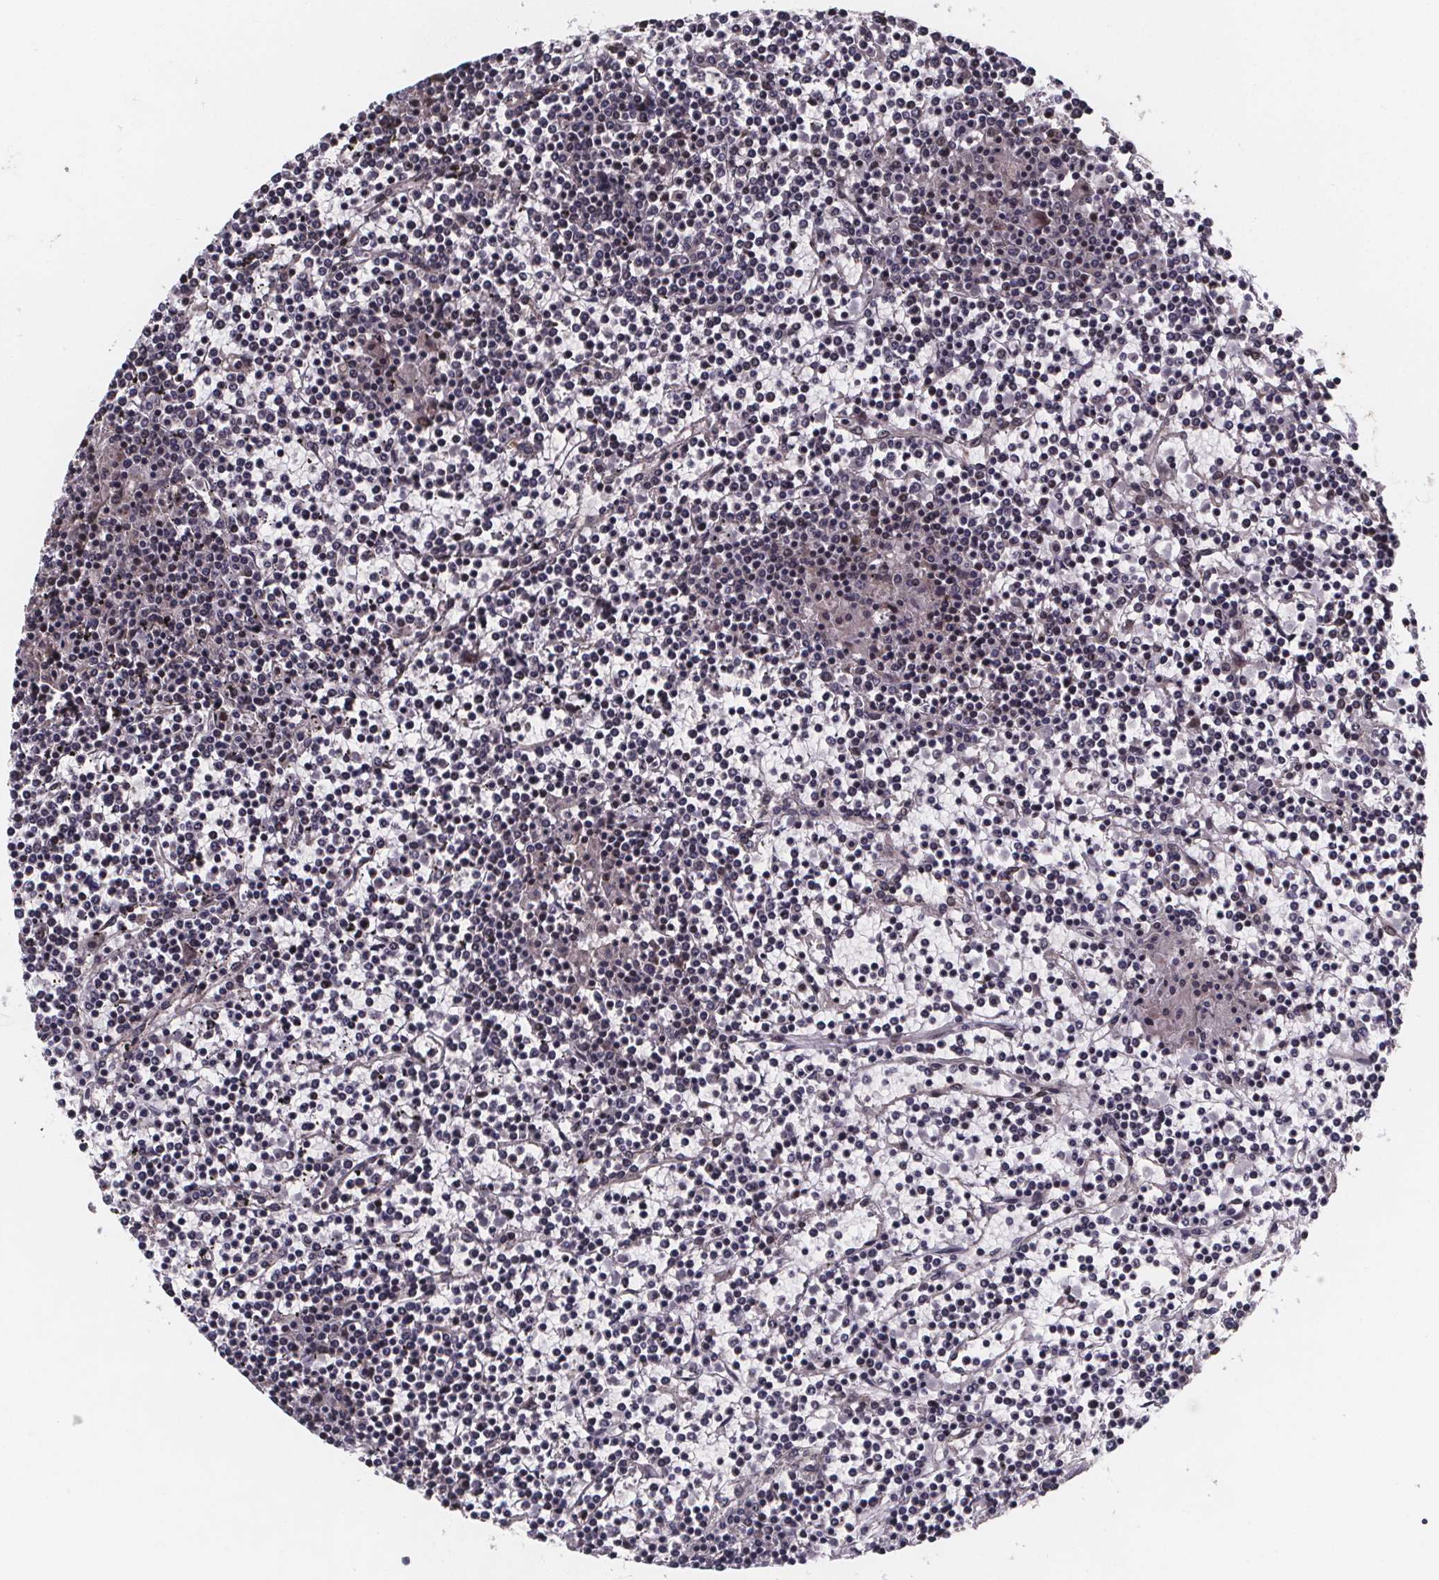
{"staining": {"intensity": "negative", "quantity": "none", "location": "none"}, "tissue": "lymphoma", "cell_type": "Tumor cells", "image_type": "cancer", "snomed": [{"axis": "morphology", "description": "Malignant lymphoma, non-Hodgkin's type, Low grade"}, {"axis": "topography", "description": "Spleen"}], "caption": "Lymphoma stained for a protein using immunohistochemistry (IHC) shows no expression tumor cells.", "gene": "U2SURP", "patient": {"sex": "female", "age": 19}}